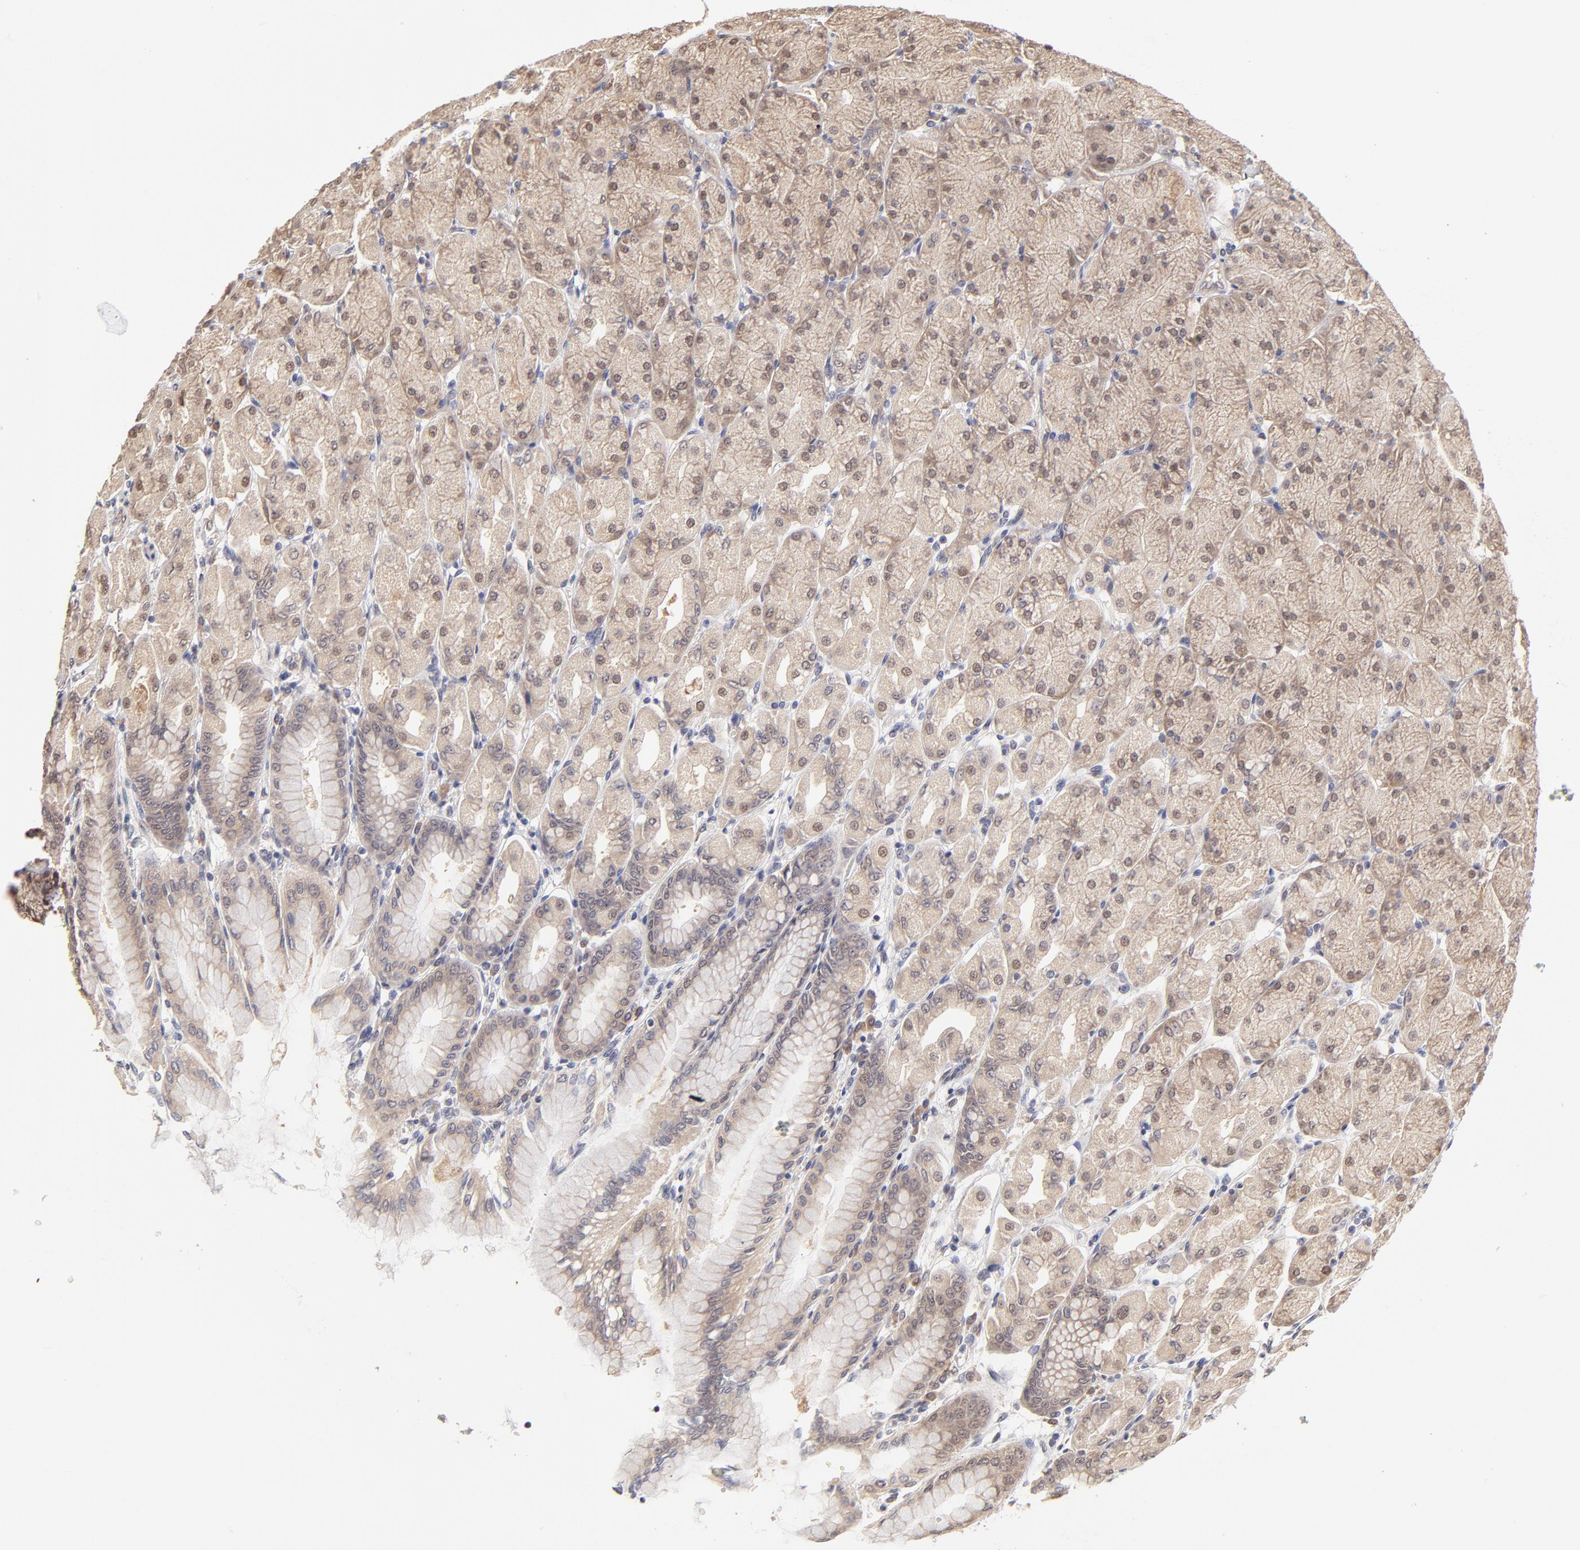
{"staining": {"intensity": "moderate", "quantity": ">75%", "location": "cytoplasmic/membranous"}, "tissue": "stomach", "cell_type": "Glandular cells", "image_type": "normal", "snomed": [{"axis": "morphology", "description": "Normal tissue, NOS"}, {"axis": "topography", "description": "Stomach, upper"}], "caption": "An IHC photomicrograph of benign tissue is shown. Protein staining in brown highlights moderate cytoplasmic/membranous positivity in stomach within glandular cells. (DAB (3,3'-diaminobenzidine) IHC, brown staining for protein, blue staining for nuclei).", "gene": "ZNF10", "patient": {"sex": "female", "age": 56}}